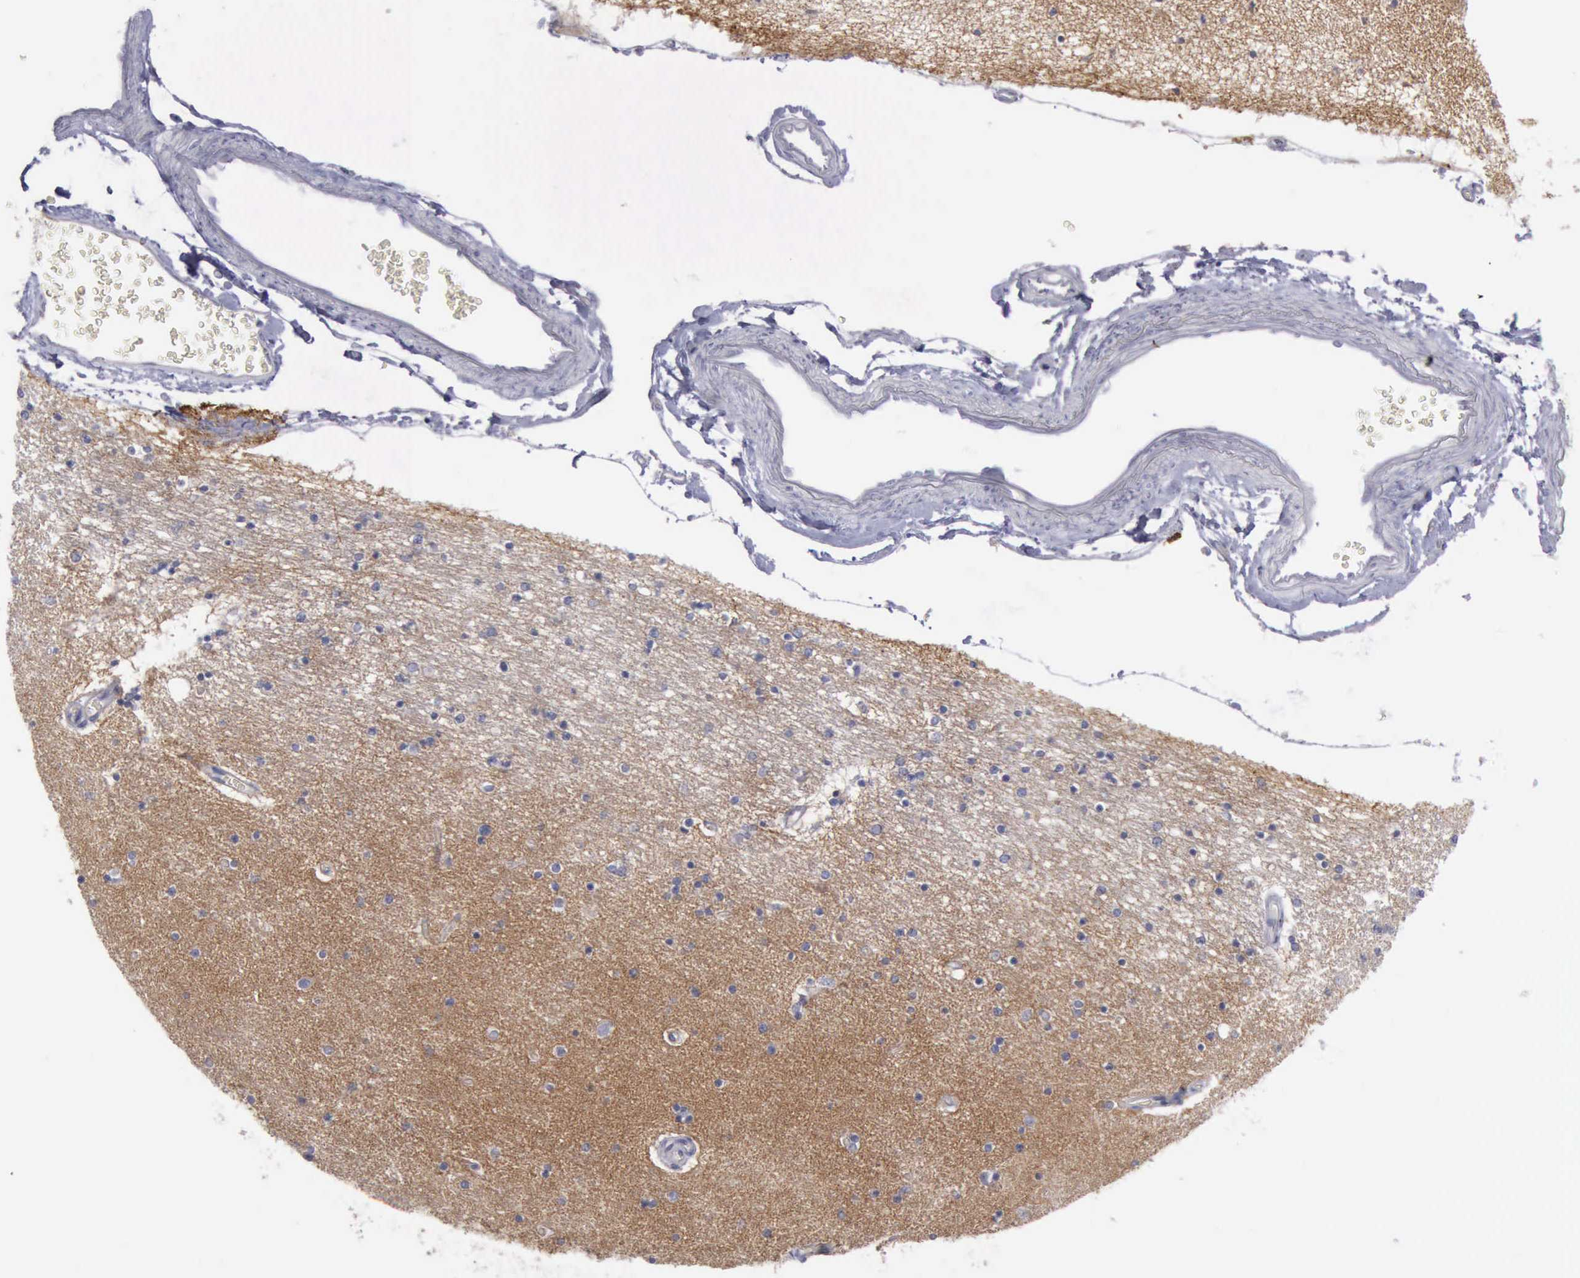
{"staining": {"intensity": "negative", "quantity": "none", "location": "none"}, "tissue": "hippocampus", "cell_type": "Glial cells", "image_type": "normal", "snomed": [{"axis": "morphology", "description": "Normal tissue, NOS"}, {"axis": "topography", "description": "Hippocampus"}], "caption": "Glial cells show no significant positivity in benign hippocampus. The staining is performed using DAB (3,3'-diaminobenzidine) brown chromogen with nuclei counter-stained in using hematoxylin.", "gene": "CDH2", "patient": {"sex": "female", "age": 54}}